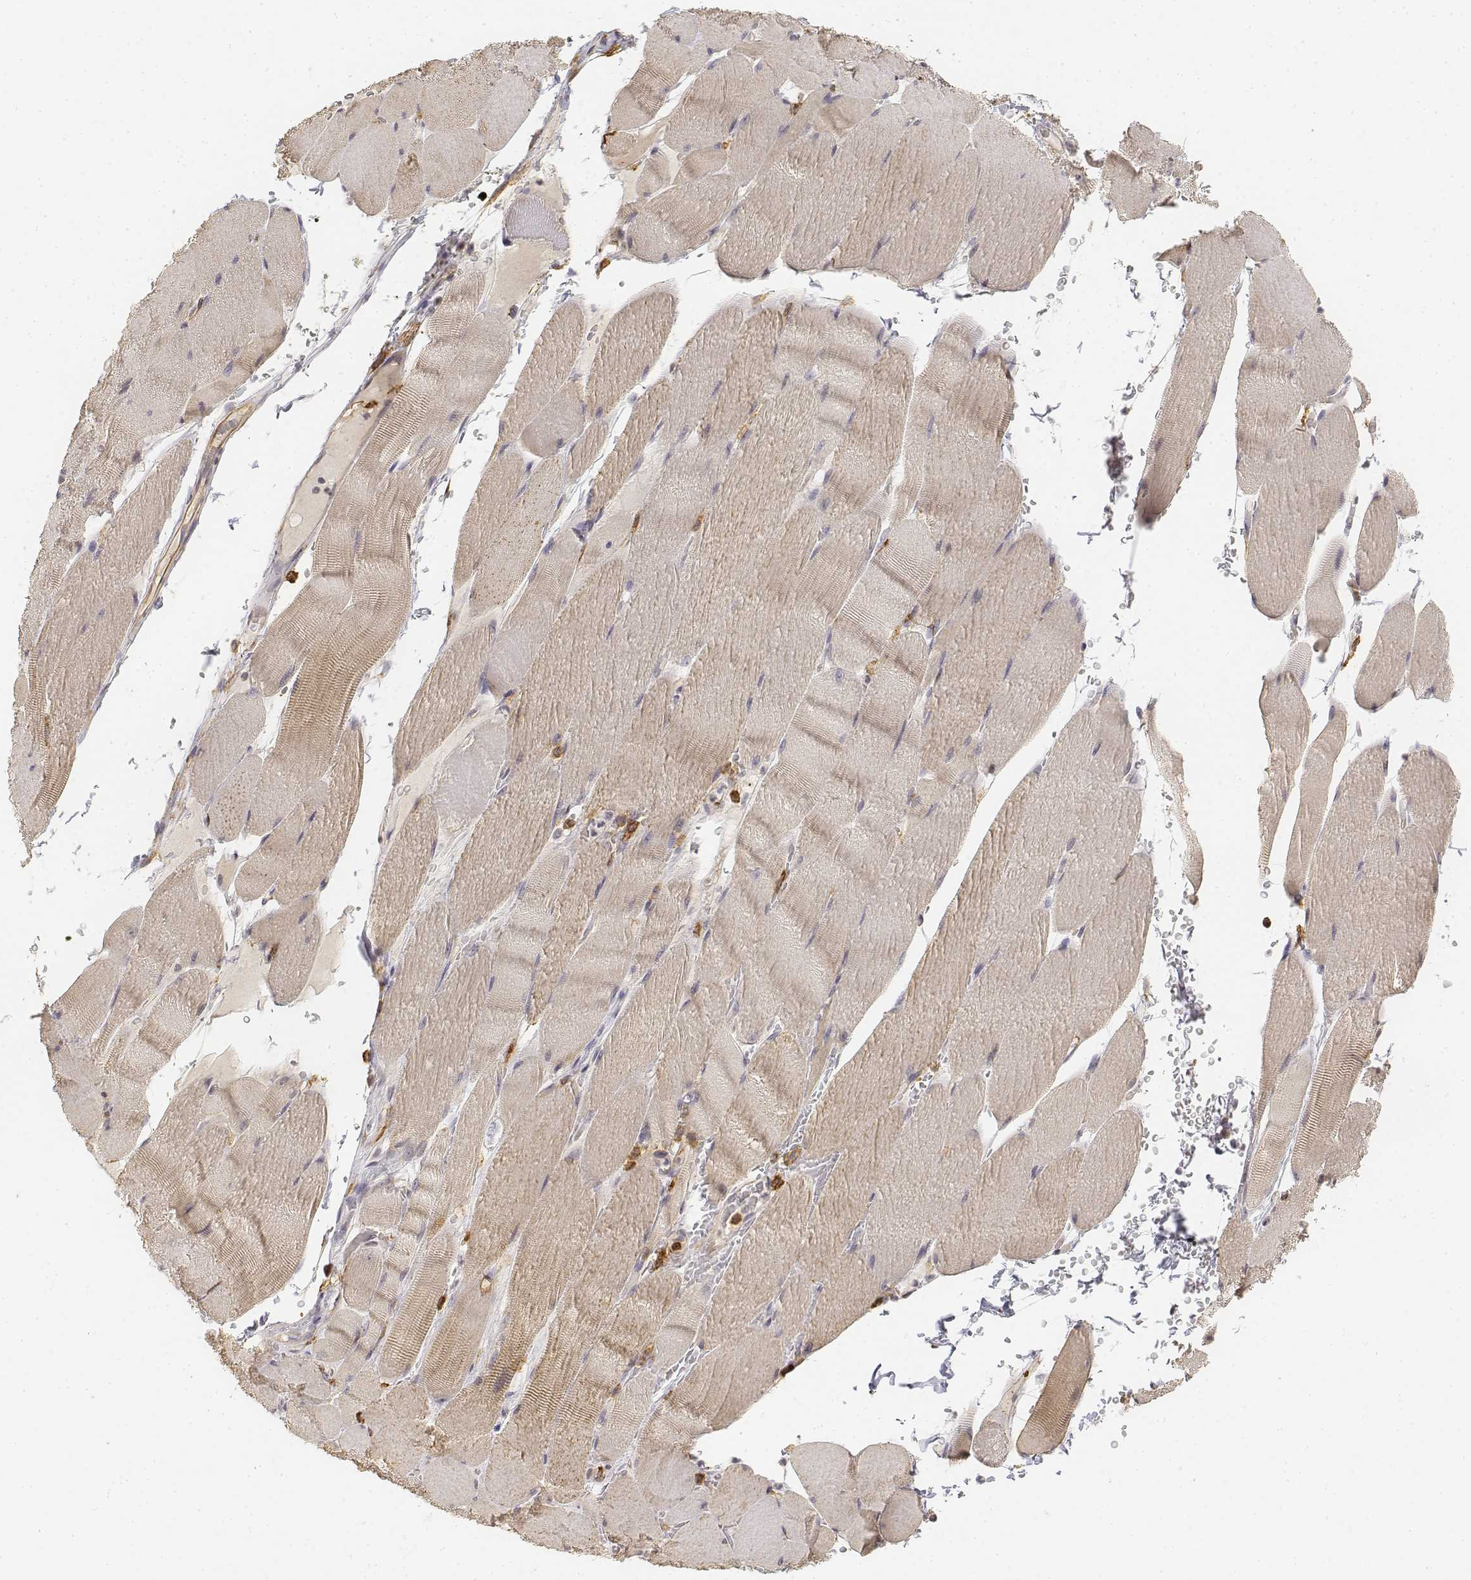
{"staining": {"intensity": "negative", "quantity": "none", "location": "none"}, "tissue": "skeletal muscle", "cell_type": "Myocytes", "image_type": "normal", "snomed": [{"axis": "morphology", "description": "Normal tissue, NOS"}, {"axis": "topography", "description": "Skeletal muscle"}], "caption": "Immunohistochemistry image of normal skeletal muscle stained for a protein (brown), which demonstrates no positivity in myocytes. (Brightfield microscopy of DAB (3,3'-diaminobenzidine) IHC at high magnification).", "gene": "CD14", "patient": {"sex": "male", "age": 56}}